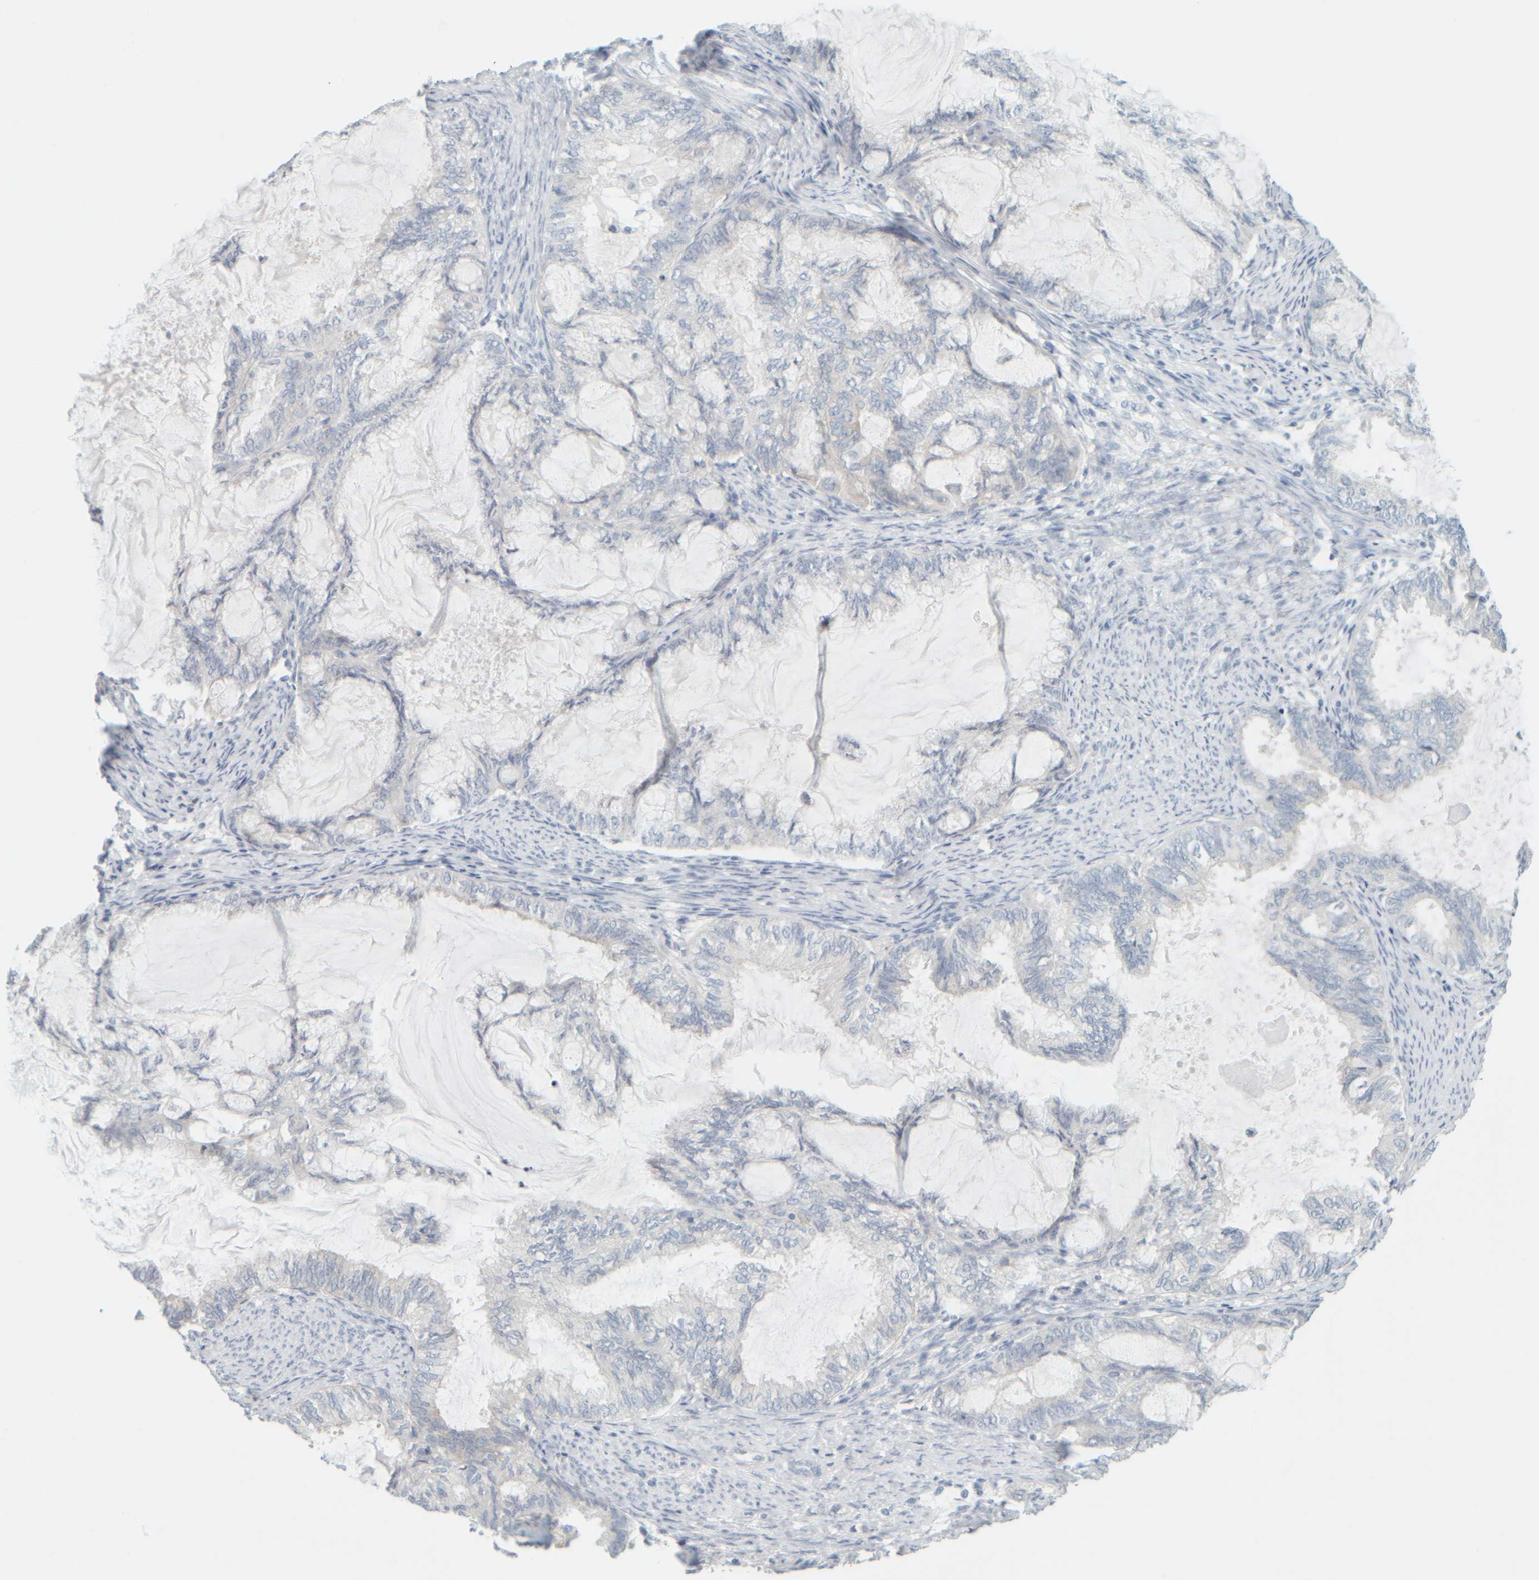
{"staining": {"intensity": "negative", "quantity": "none", "location": "none"}, "tissue": "endometrial cancer", "cell_type": "Tumor cells", "image_type": "cancer", "snomed": [{"axis": "morphology", "description": "Adenocarcinoma, NOS"}, {"axis": "topography", "description": "Endometrium"}], "caption": "An immunohistochemistry (IHC) image of endometrial cancer is shown. There is no staining in tumor cells of endometrial cancer.", "gene": "PTGES3L-AARSD1", "patient": {"sex": "female", "age": 86}}